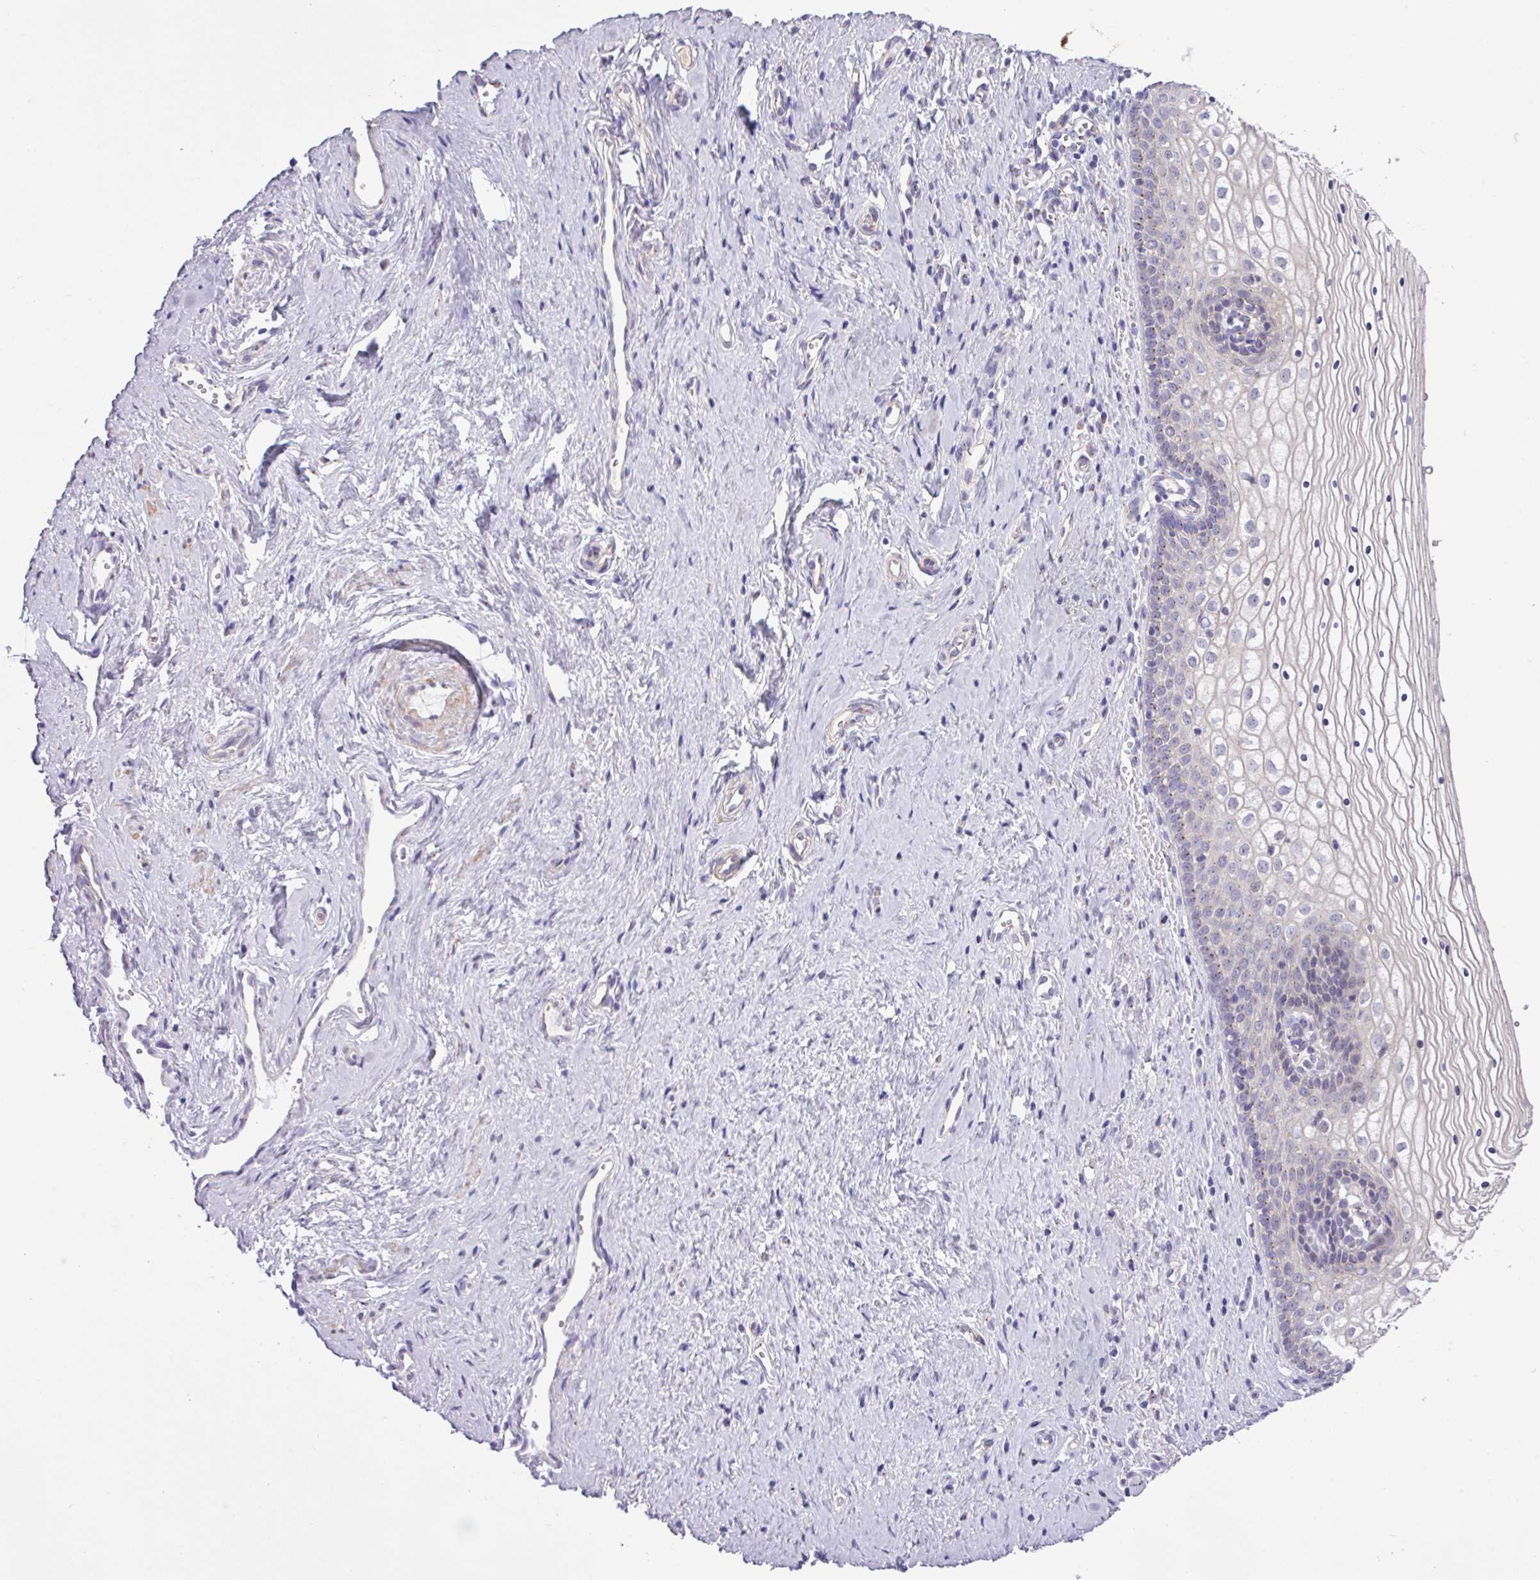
{"staining": {"intensity": "moderate", "quantity": "<25%", "location": "cytoplasmic/membranous"}, "tissue": "vagina", "cell_type": "Squamous epithelial cells", "image_type": "normal", "snomed": [{"axis": "morphology", "description": "Normal tissue, NOS"}, {"axis": "topography", "description": "Vagina"}], "caption": "A brown stain highlights moderate cytoplasmic/membranous expression of a protein in squamous epithelial cells of normal human vagina.", "gene": "SPINK8", "patient": {"sex": "female", "age": 59}}